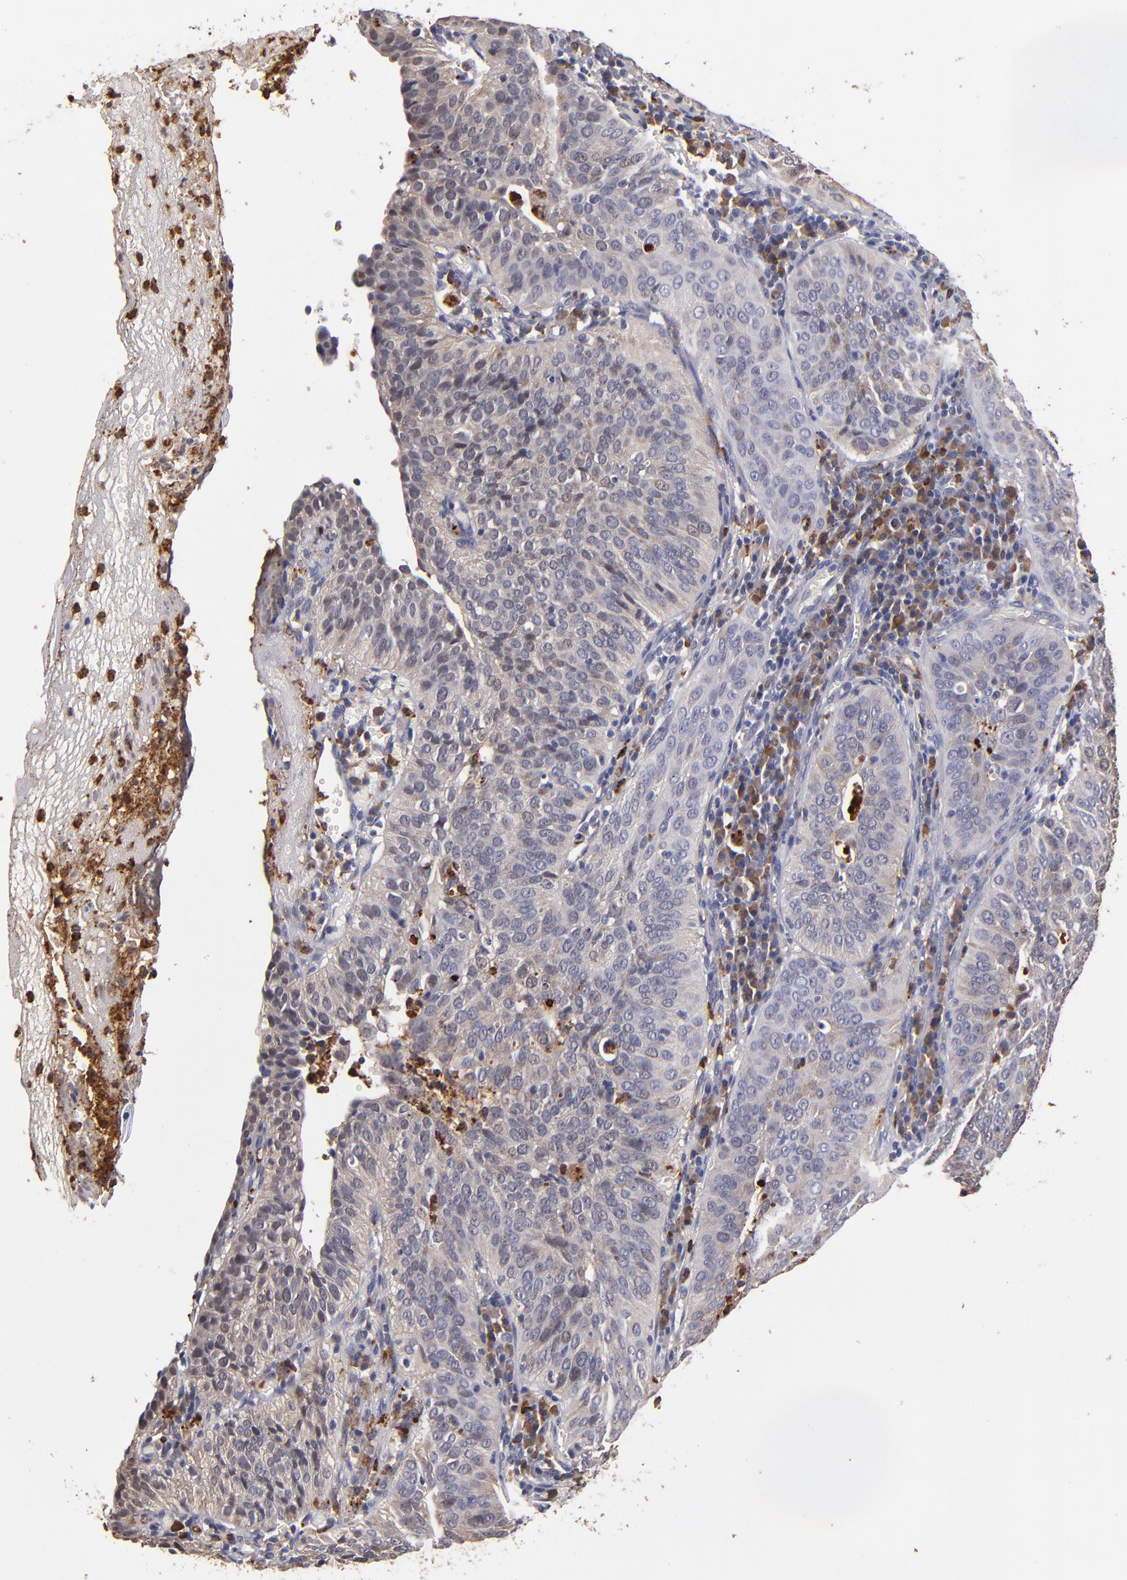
{"staining": {"intensity": "weak", "quantity": "25%-75%", "location": "cytoplasmic/membranous"}, "tissue": "cervical cancer", "cell_type": "Tumor cells", "image_type": "cancer", "snomed": [{"axis": "morphology", "description": "Squamous cell carcinoma, NOS"}, {"axis": "topography", "description": "Cervix"}], "caption": "A histopathology image of cervical cancer stained for a protein exhibits weak cytoplasmic/membranous brown staining in tumor cells.", "gene": "TTLL12", "patient": {"sex": "female", "age": 39}}